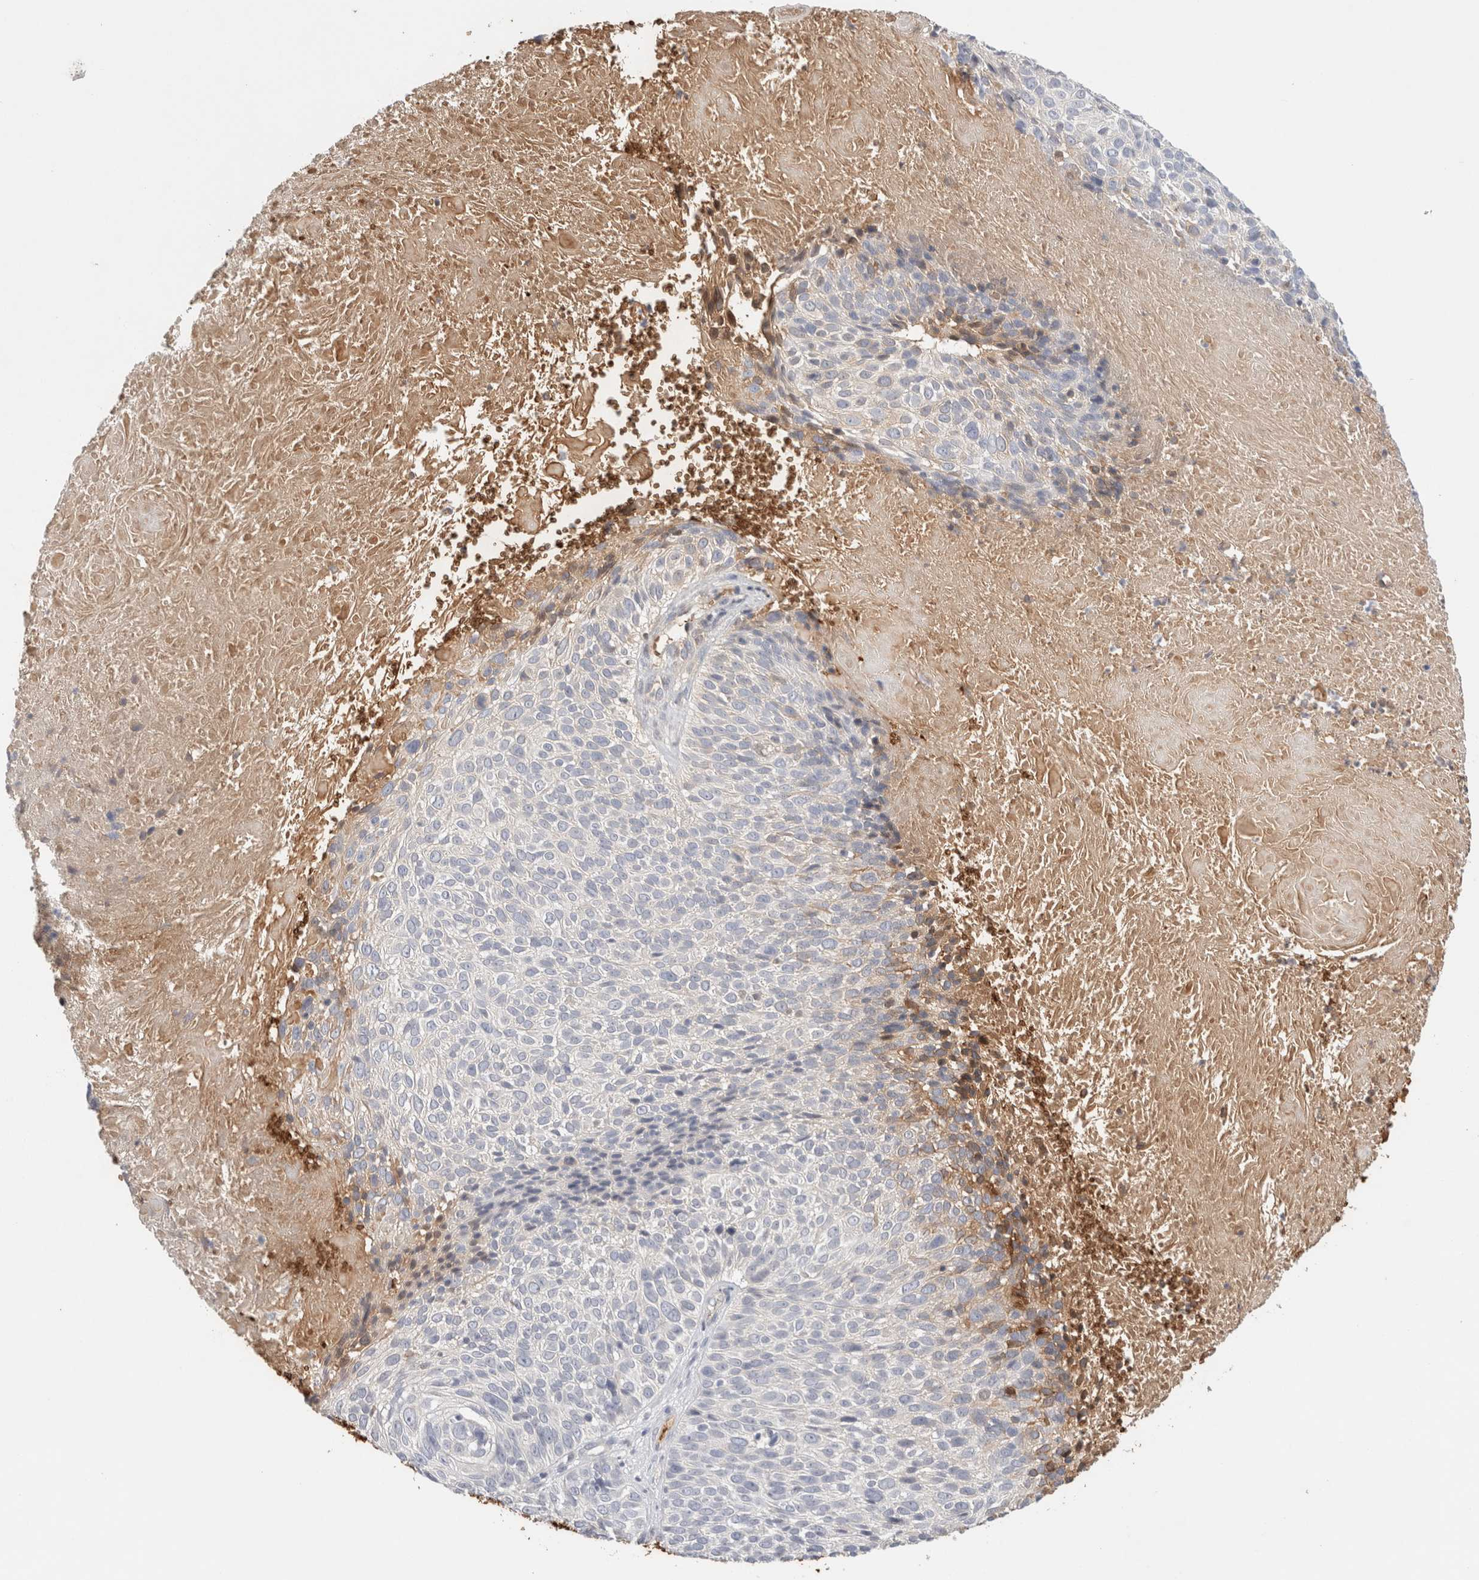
{"staining": {"intensity": "weak", "quantity": "<25%", "location": "cytoplasmic/membranous"}, "tissue": "cervical cancer", "cell_type": "Tumor cells", "image_type": "cancer", "snomed": [{"axis": "morphology", "description": "Squamous cell carcinoma, NOS"}, {"axis": "topography", "description": "Cervix"}], "caption": "This micrograph is of cervical cancer (squamous cell carcinoma) stained with immunohistochemistry to label a protein in brown with the nuclei are counter-stained blue. There is no positivity in tumor cells.", "gene": "MST1", "patient": {"sex": "female", "age": 74}}